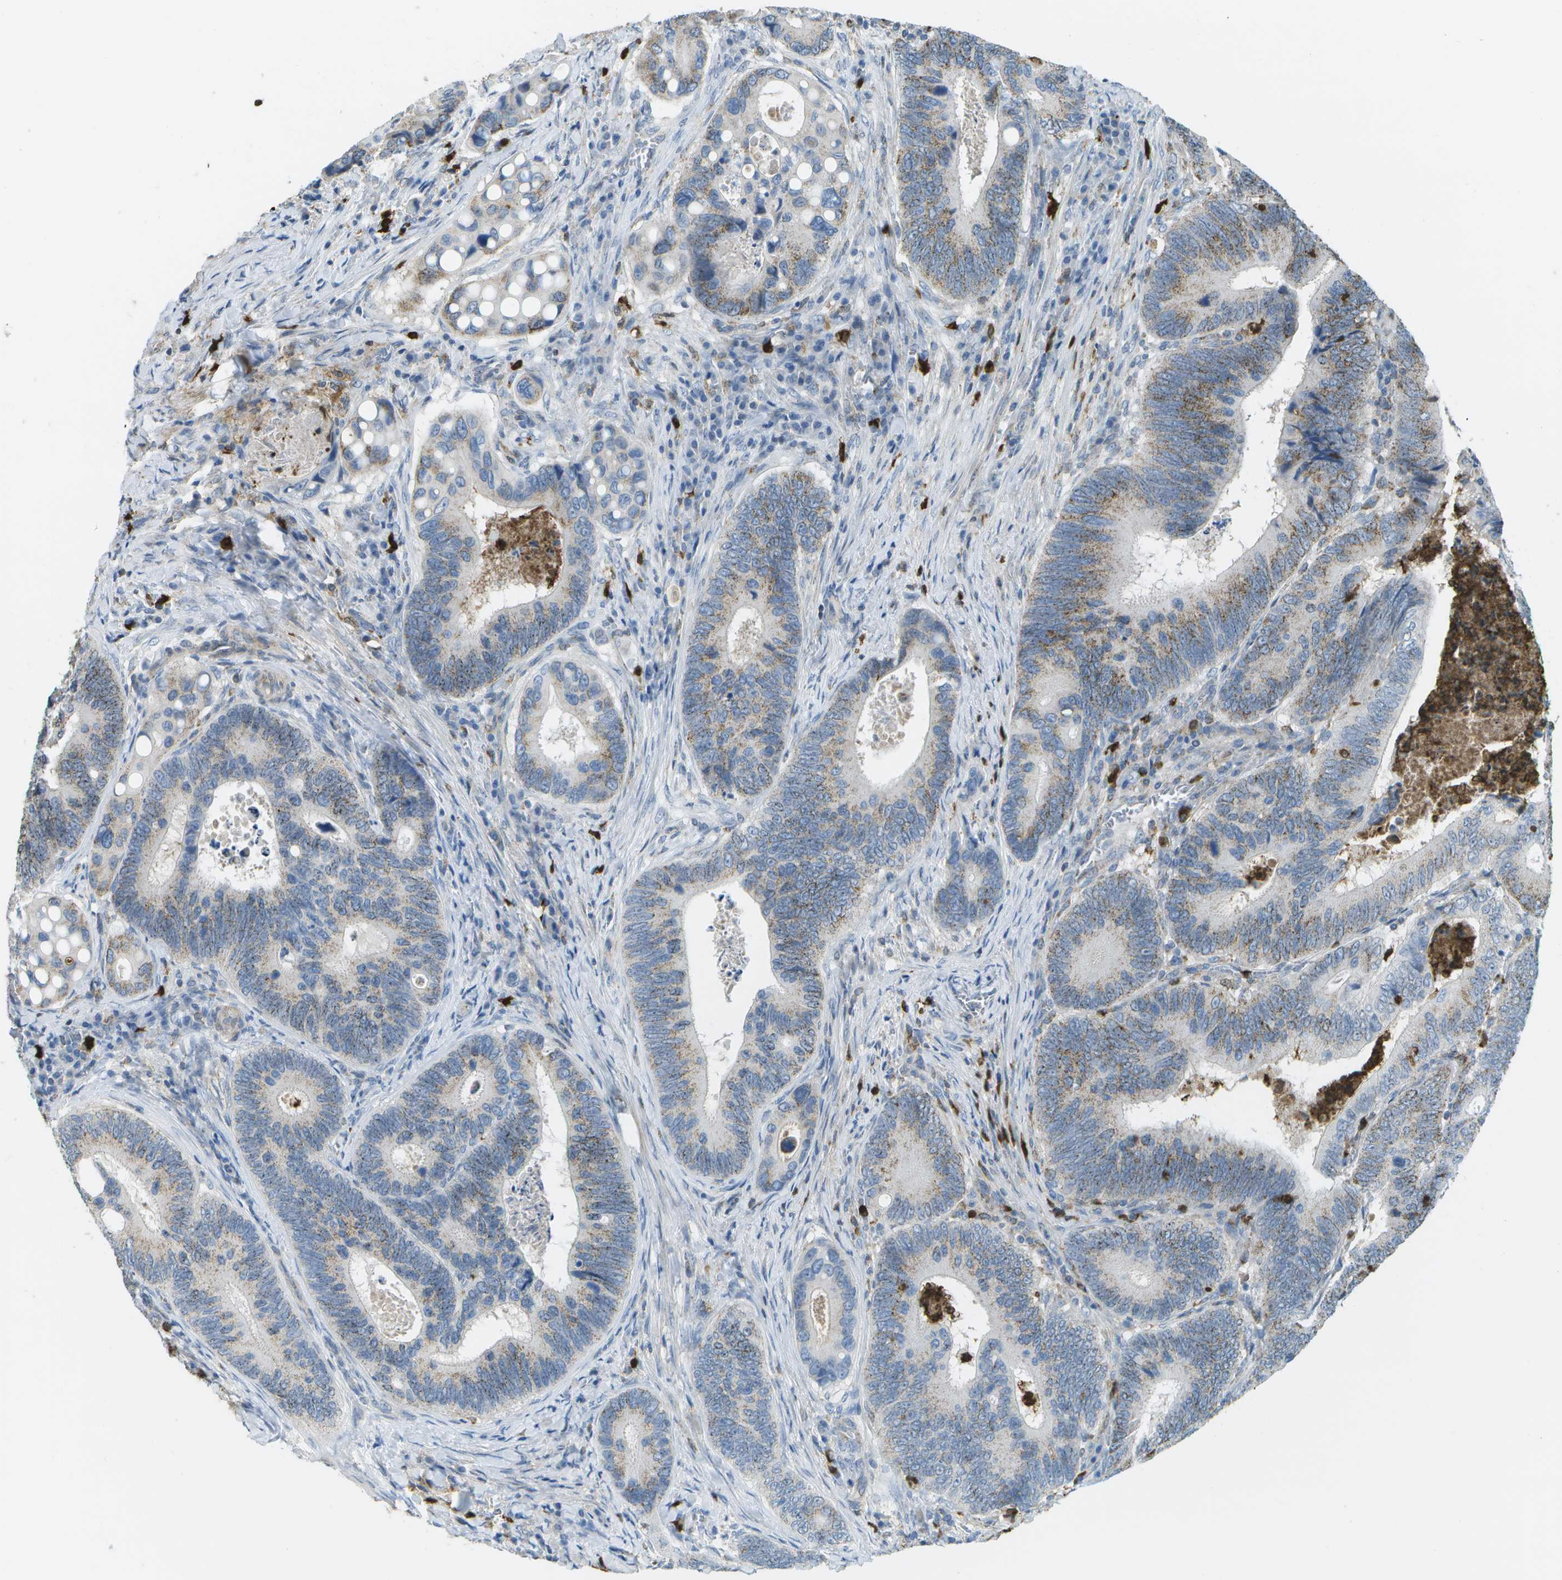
{"staining": {"intensity": "moderate", "quantity": "<25%", "location": "cytoplasmic/membranous"}, "tissue": "colorectal cancer", "cell_type": "Tumor cells", "image_type": "cancer", "snomed": [{"axis": "morphology", "description": "Inflammation, NOS"}, {"axis": "morphology", "description": "Adenocarcinoma, NOS"}, {"axis": "topography", "description": "Colon"}], "caption": "Colorectal adenocarcinoma stained with DAB (3,3'-diaminobenzidine) immunohistochemistry shows low levels of moderate cytoplasmic/membranous positivity in about <25% of tumor cells.", "gene": "CACHD1", "patient": {"sex": "male", "age": 72}}